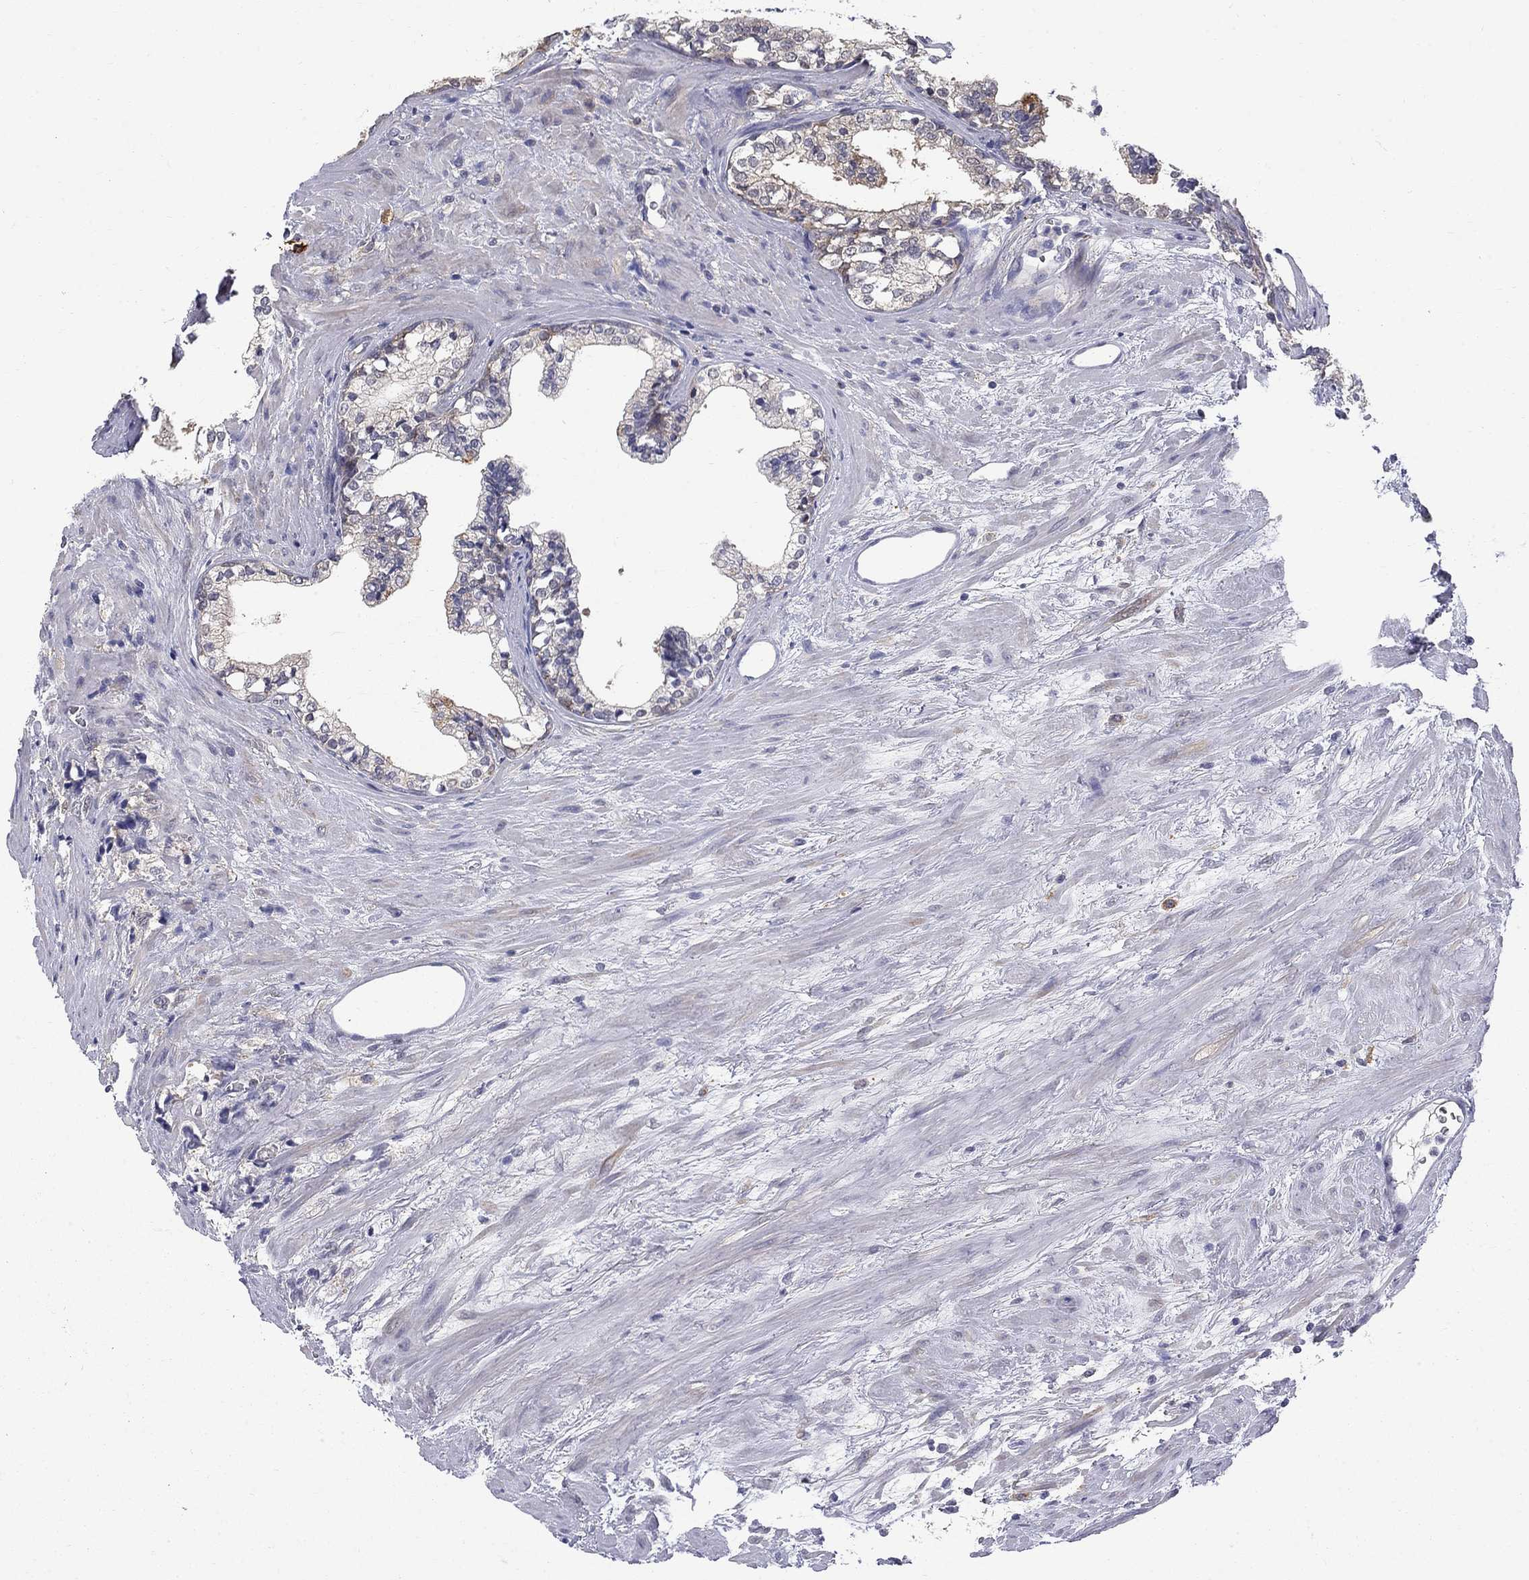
{"staining": {"intensity": "weak", "quantity": ">75%", "location": "cytoplasmic/membranous"}, "tissue": "prostate cancer", "cell_type": "Tumor cells", "image_type": "cancer", "snomed": [{"axis": "morphology", "description": "Adenocarcinoma, NOS"}, {"axis": "topography", "description": "Prostate and seminal vesicle, NOS"}], "caption": "High-power microscopy captured an immunohistochemistry (IHC) photomicrograph of adenocarcinoma (prostate), revealing weak cytoplasmic/membranous positivity in about >75% of tumor cells. Immunohistochemistry (ihc) stains the protein of interest in brown and the nuclei are stained blue.", "gene": "PCBP3", "patient": {"sex": "male", "age": 63}}